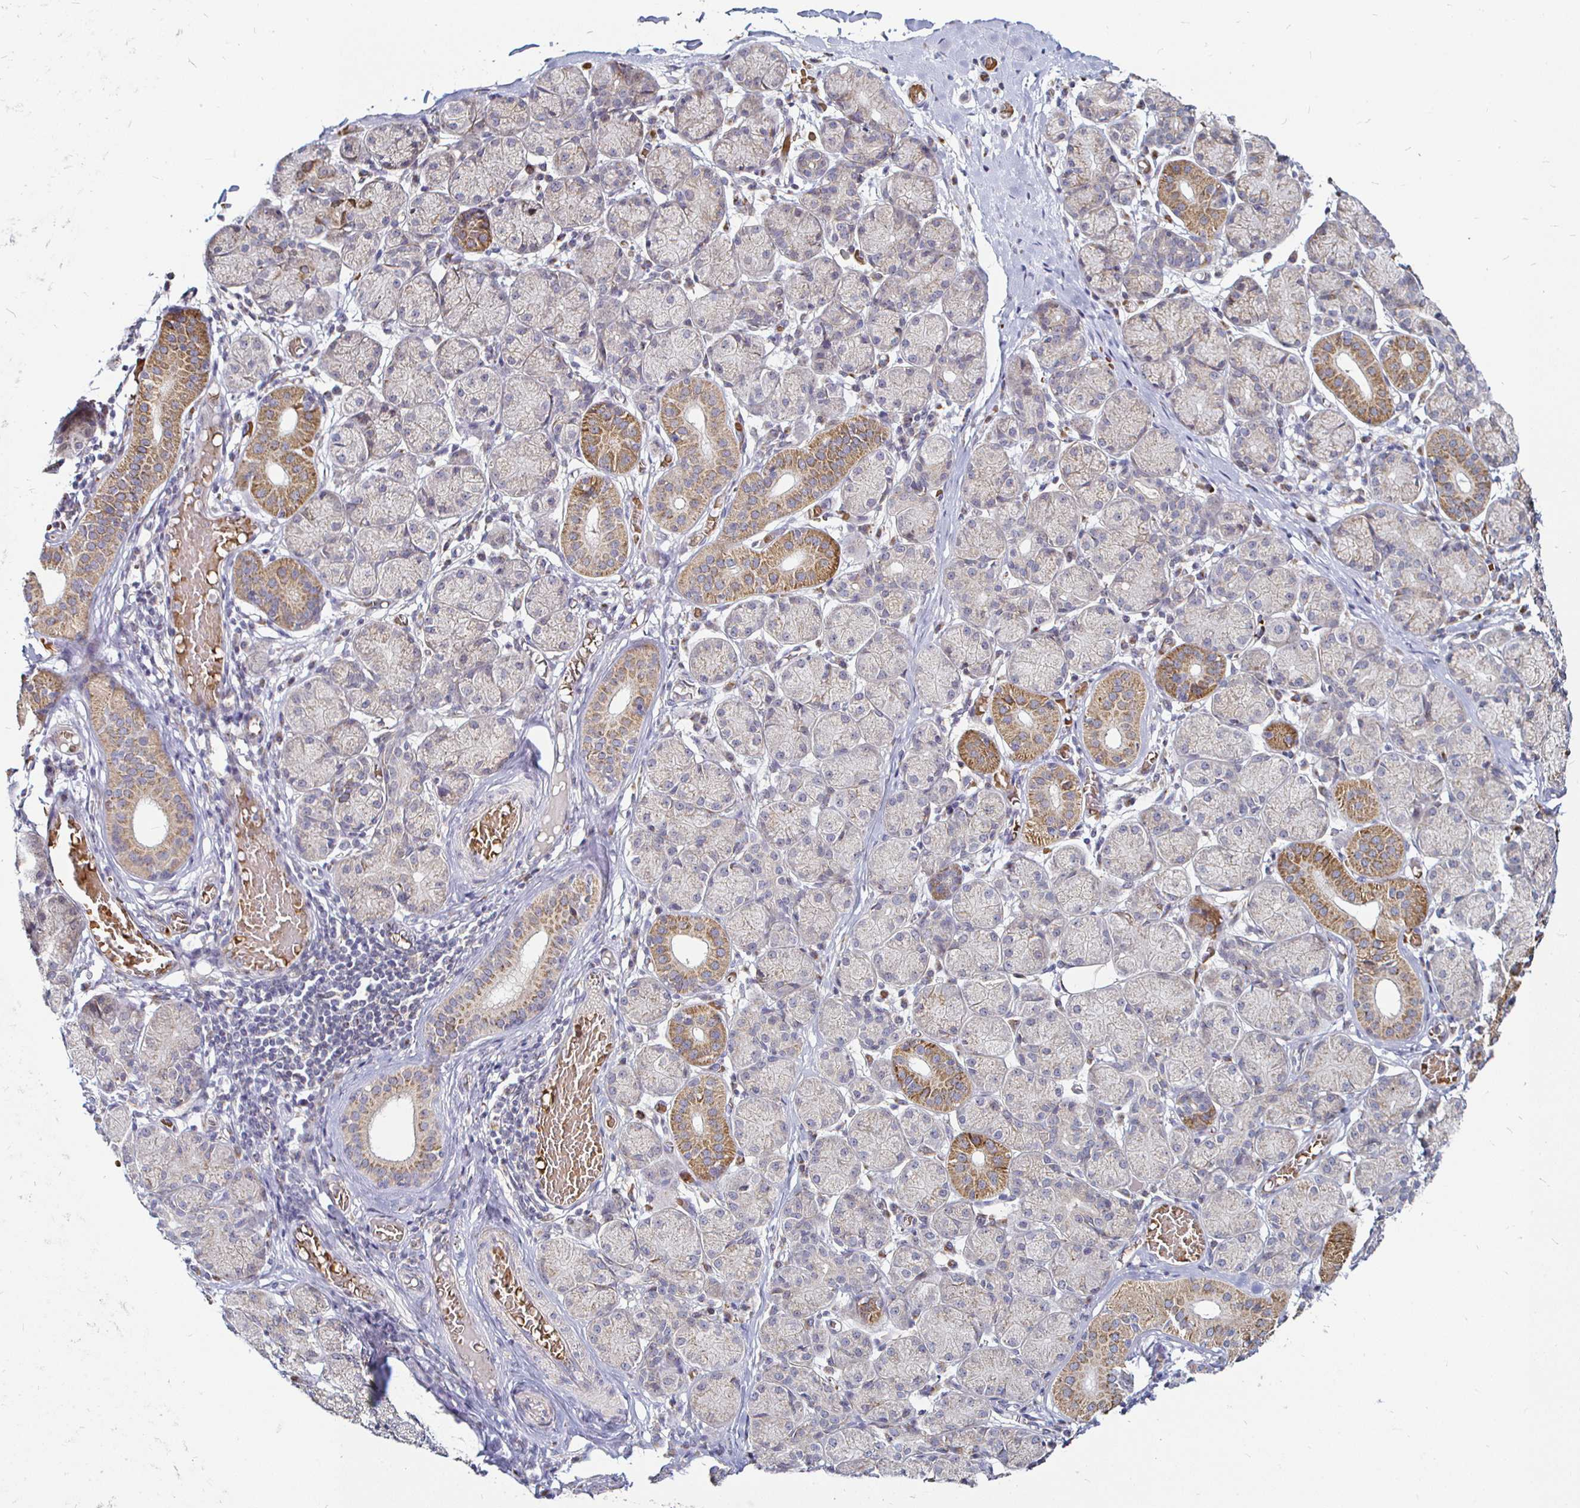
{"staining": {"intensity": "moderate", "quantity": "<25%", "location": "cytoplasmic/membranous"}, "tissue": "salivary gland", "cell_type": "Glandular cells", "image_type": "normal", "snomed": [{"axis": "morphology", "description": "Normal tissue, NOS"}, {"axis": "topography", "description": "Salivary gland"}], "caption": "Brown immunohistochemical staining in normal human salivary gland reveals moderate cytoplasmic/membranous staining in approximately <25% of glandular cells.", "gene": "ATG3", "patient": {"sex": "female", "age": 24}}